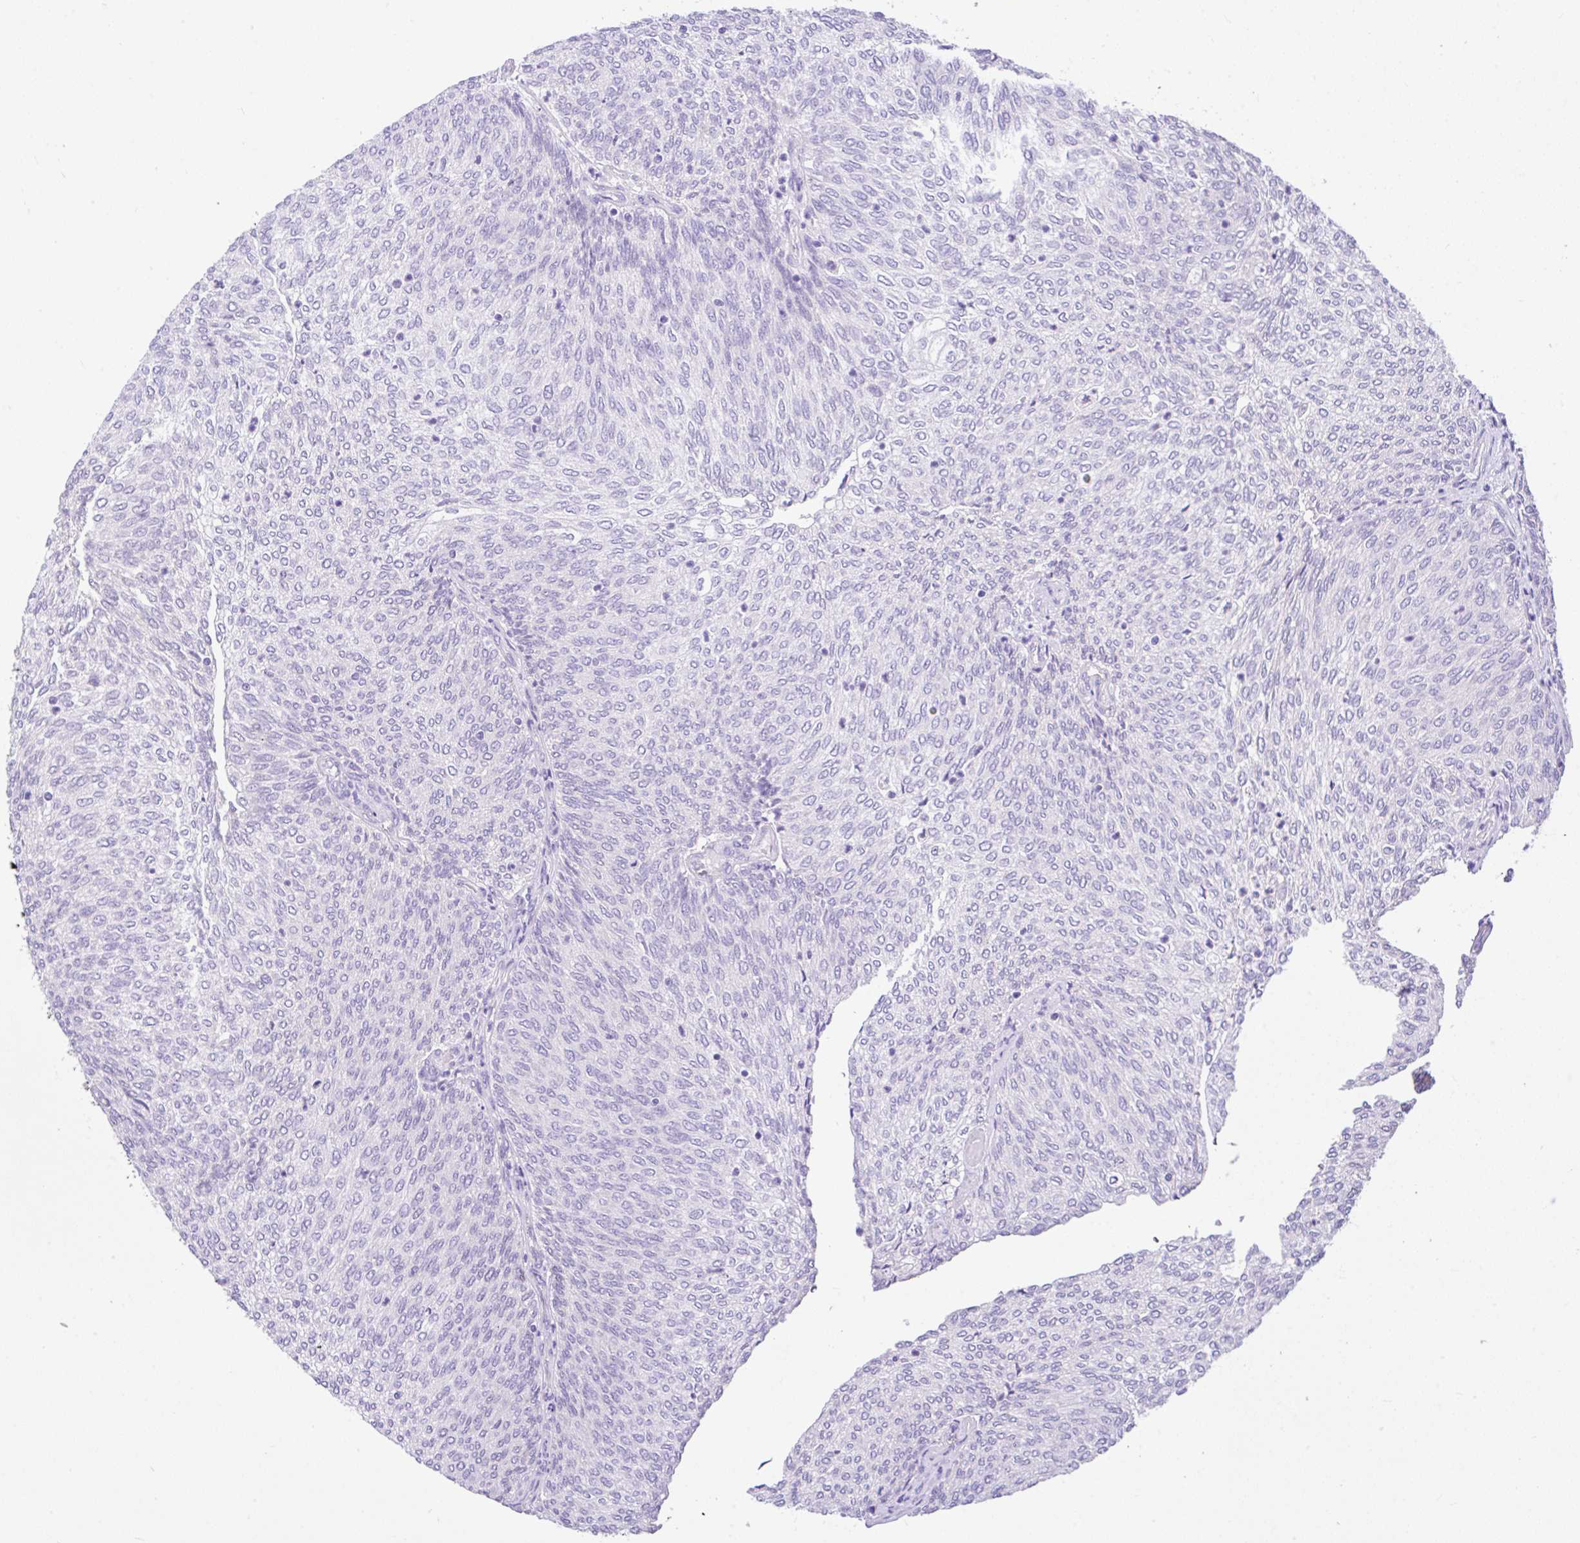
{"staining": {"intensity": "negative", "quantity": "none", "location": "none"}, "tissue": "urothelial cancer", "cell_type": "Tumor cells", "image_type": "cancer", "snomed": [{"axis": "morphology", "description": "Urothelial carcinoma, High grade"}, {"axis": "topography", "description": "Urinary bladder"}], "caption": "DAB immunohistochemical staining of human urothelial cancer displays no significant staining in tumor cells.", "gene": "ANO4", "patient": {"sex": "female", "age": 79}}